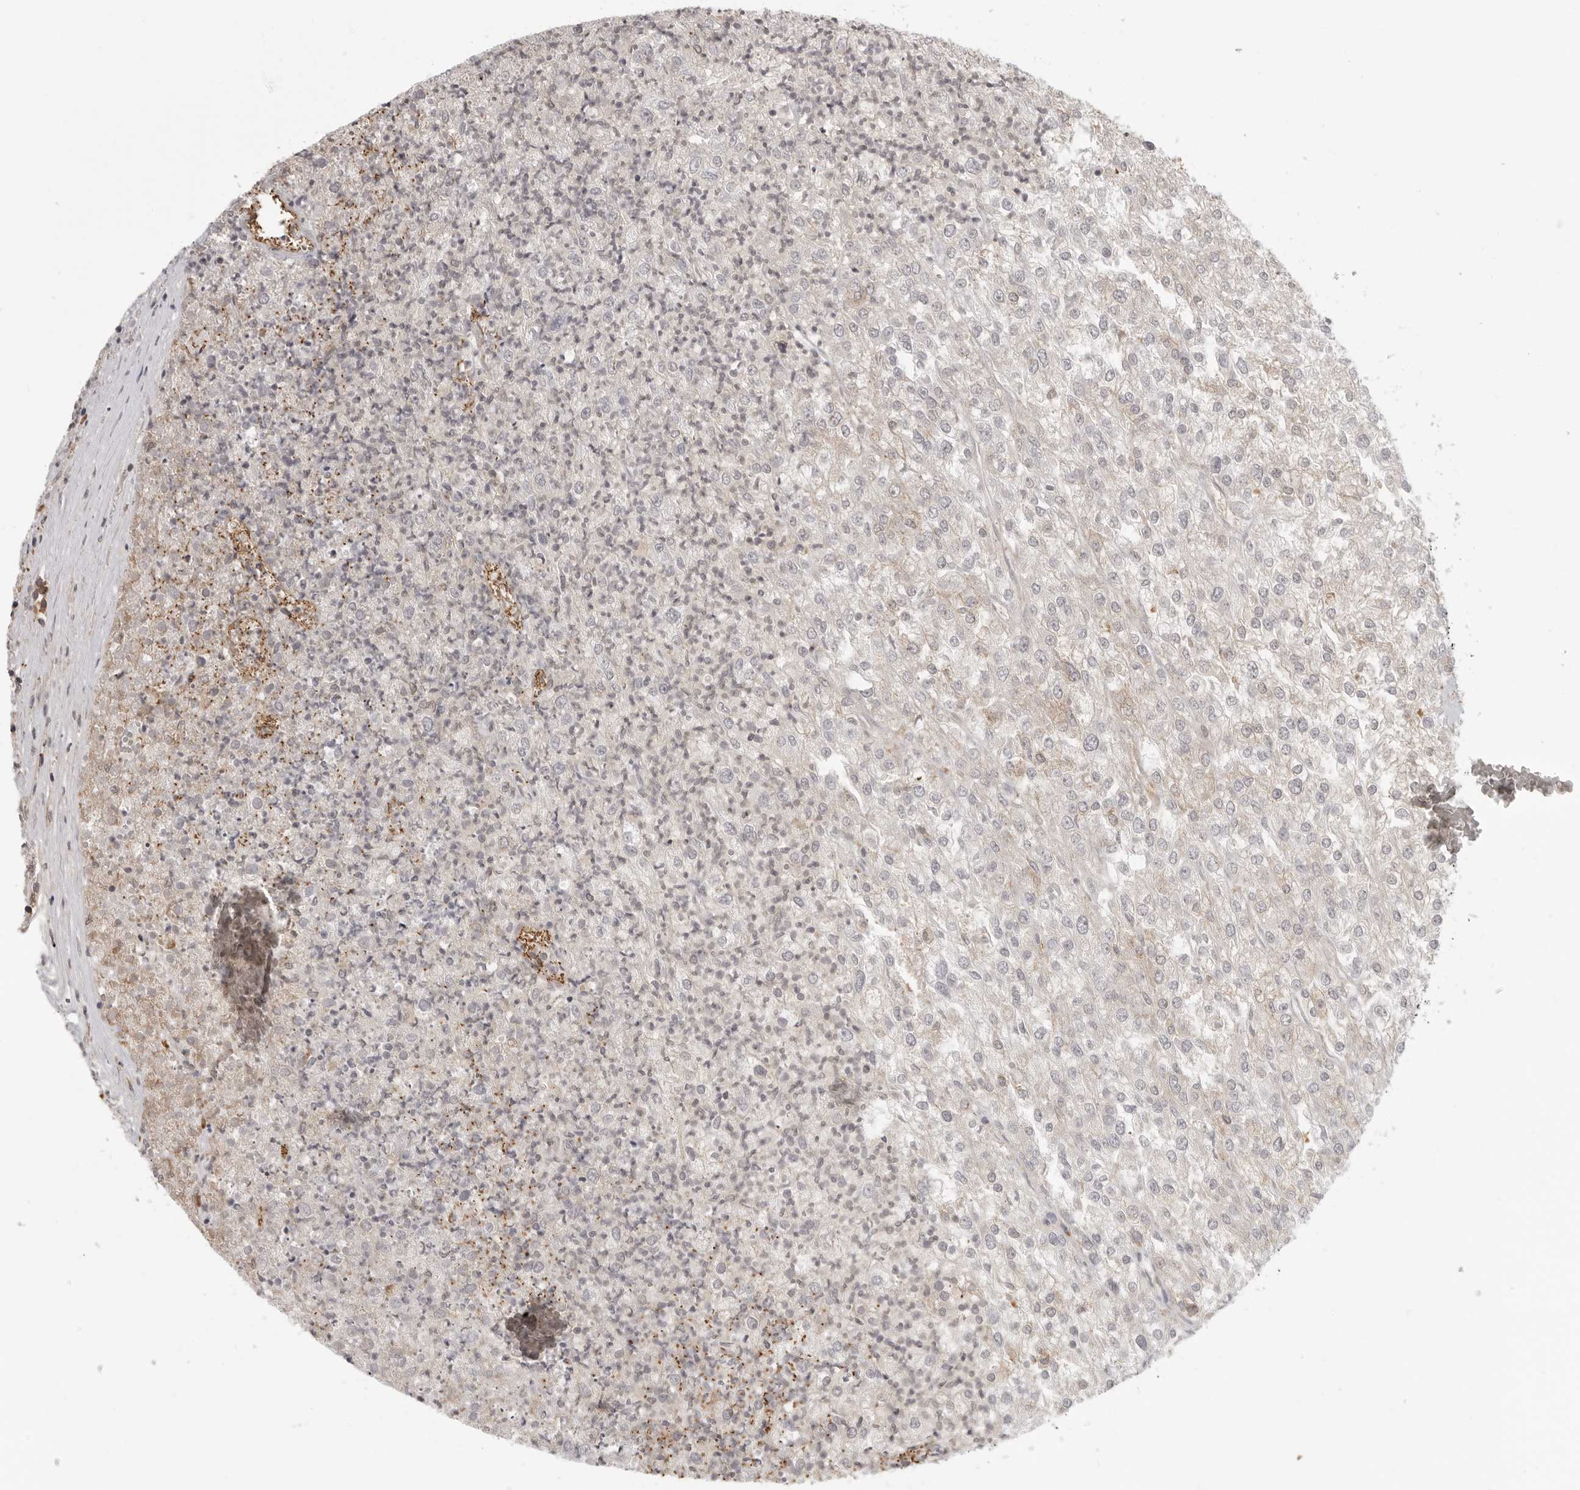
{"staining": {"intensity": "negative", "quantity": "none", "location": "none"}, "tissue": "renal cancer", "cell_type": "Tumor cells", "image_type": "cancer", "snomed": [{"axis": "morphology", "description": "Adenocarcinoma, NOS"}, {"axis": "topography", "description": "Kidney"}], "caption": "DAB immunohistochemical staining of renal adenocarcinoma demonstrates no significant staining in tumor cells. (Brightfield microscopy of DAB immunohistochemistry (IHC) at high magnification).", "gene": "PRRC2A", "patient": {"sex": "female", "age": 54}}